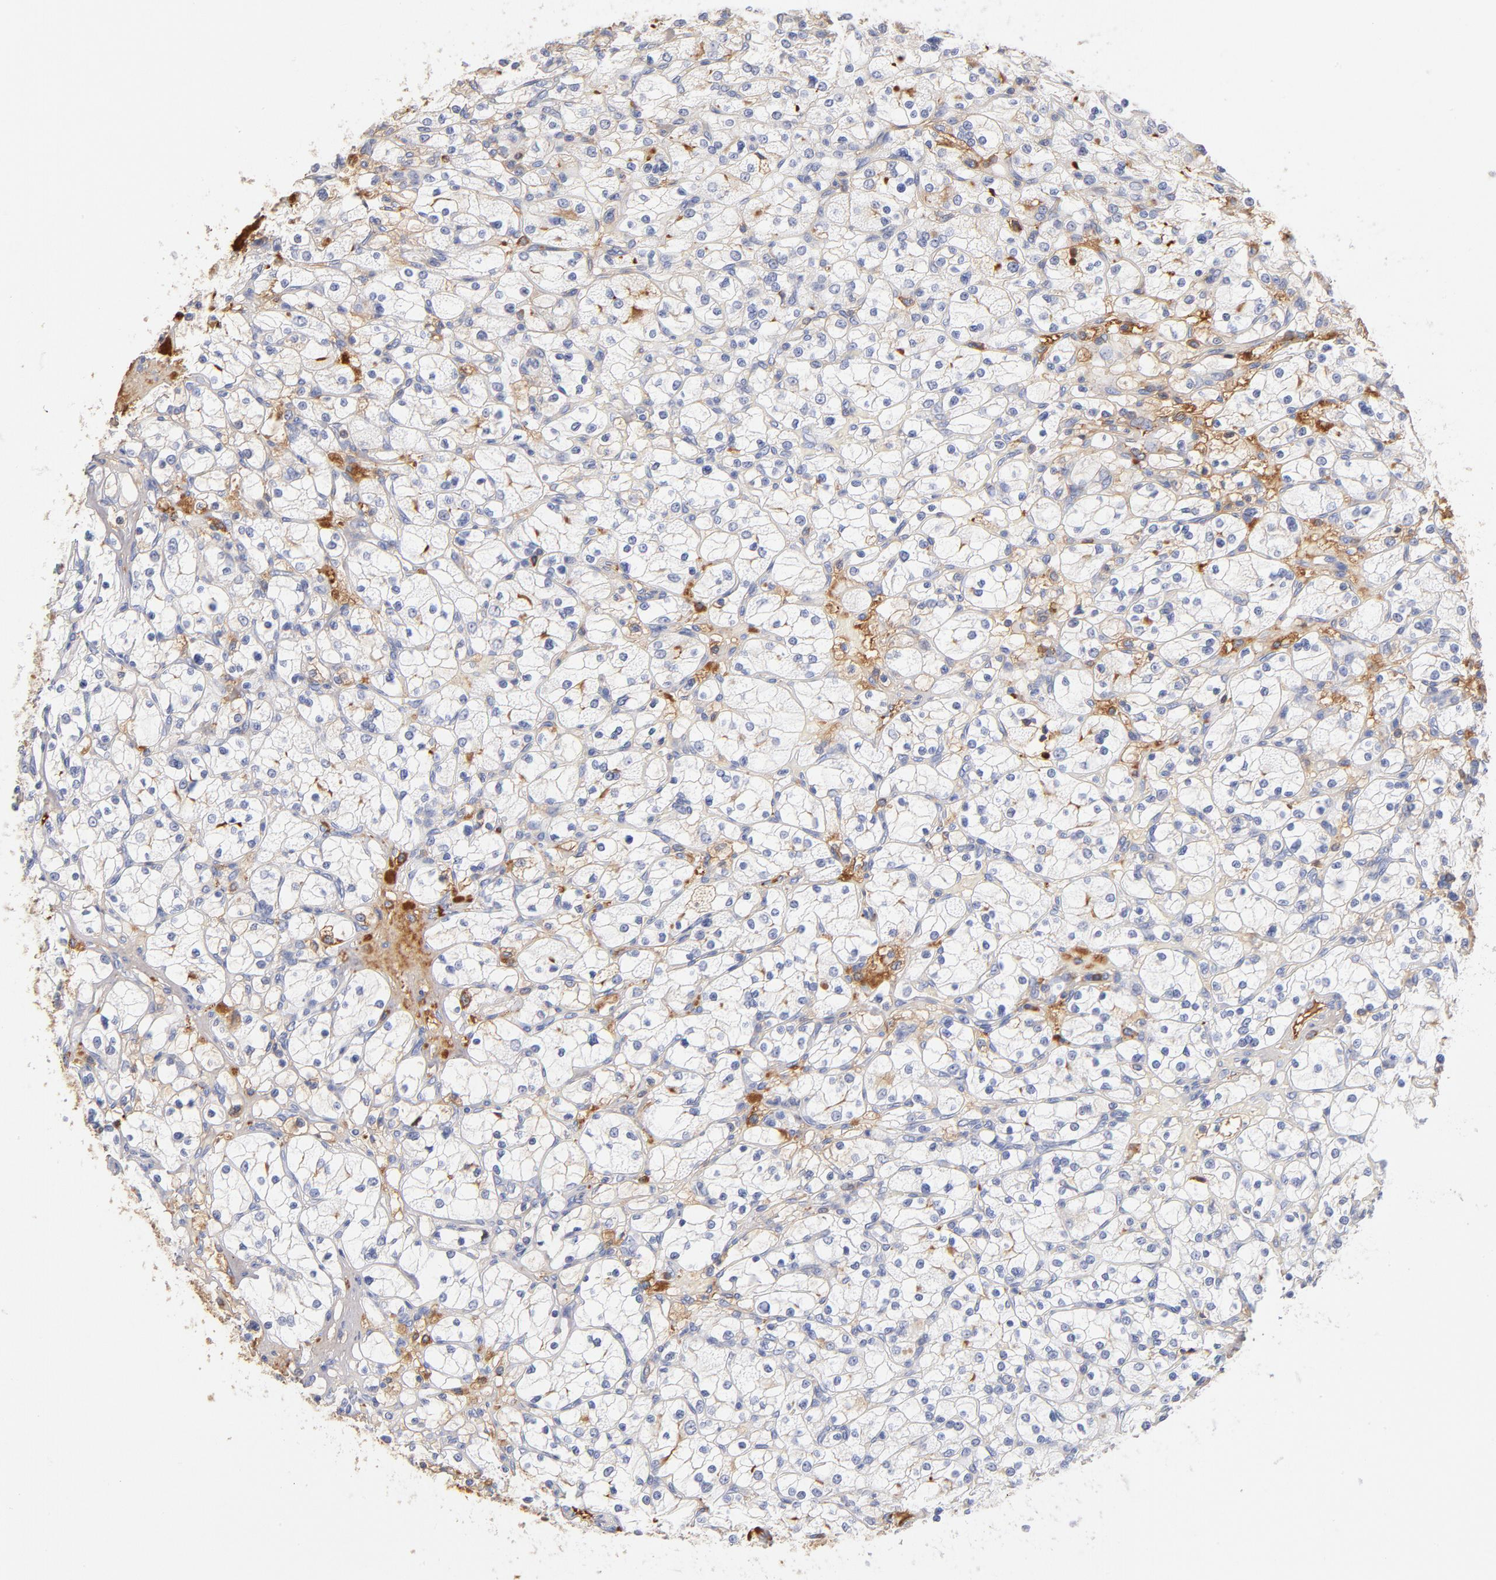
{"staining": {"intensity": "negative", "quantity": "none", "location": "none"}, "tissue": "renal cancer", "cell_type": "Tumor cells", "image_type": "cancer", "snomed": [{"axis": "morphology", "description": "Adenocarcinoma, NOS"}, {"axis": "topography", "description": "Kidney"}], "caption": "IHC histopathology image of renal cancer stained for a protein (brown), which displays no positivity in tumor cells. (DAB (3,3'-diaminobenzidine) immunohistochemistry with hematoxylin counter stain).", "gene": "C3", "patient": {"sex": "female", "age": 83}}